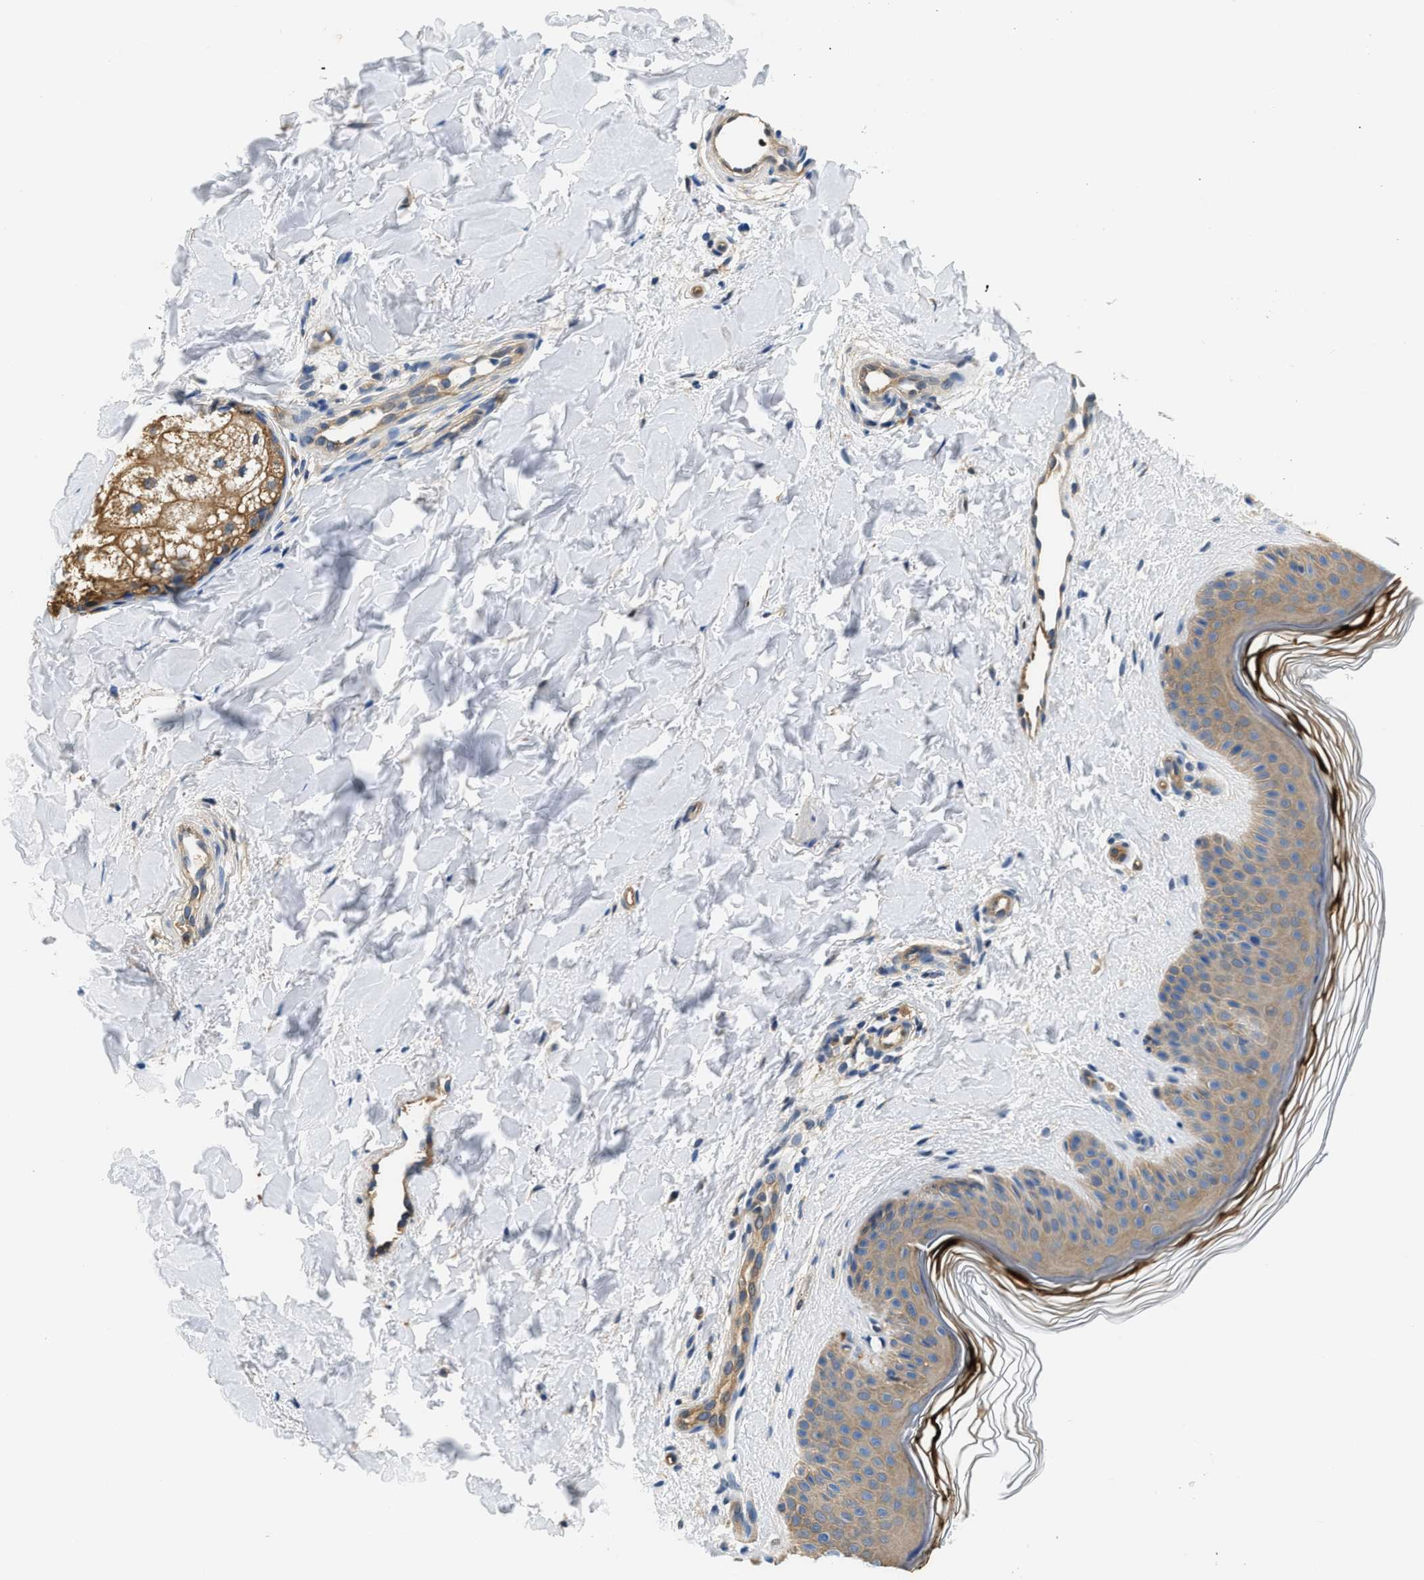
{"staining": {"intensity": "weak", "quantity": ">75%", "location": "cytoplasmic/membranous"}, "tissue": "skin", "cell_type": "Fibroblasts", "image_type": "normal", "snomed": [{"axis": "morphology", "description": "Normal tissue, NOS"}, {"axis": "morphology", "description": "Malignant melanoma, Metastatic site"}, {"axis": "topography", "description": "Skin"}], "caption": "High-magnification brightfield microscopy of unremarkable skin stained with DAB (3,3'-diaminobenzidine) (brown) and counterstained with hematoxylin (blue). fibroblasts exhibit weak cytoplasmic/membranous staining is identified in approximately>75% of cells.", "gene": "PPP2R1B", "patient": {"sex": "male", "age": 41}}